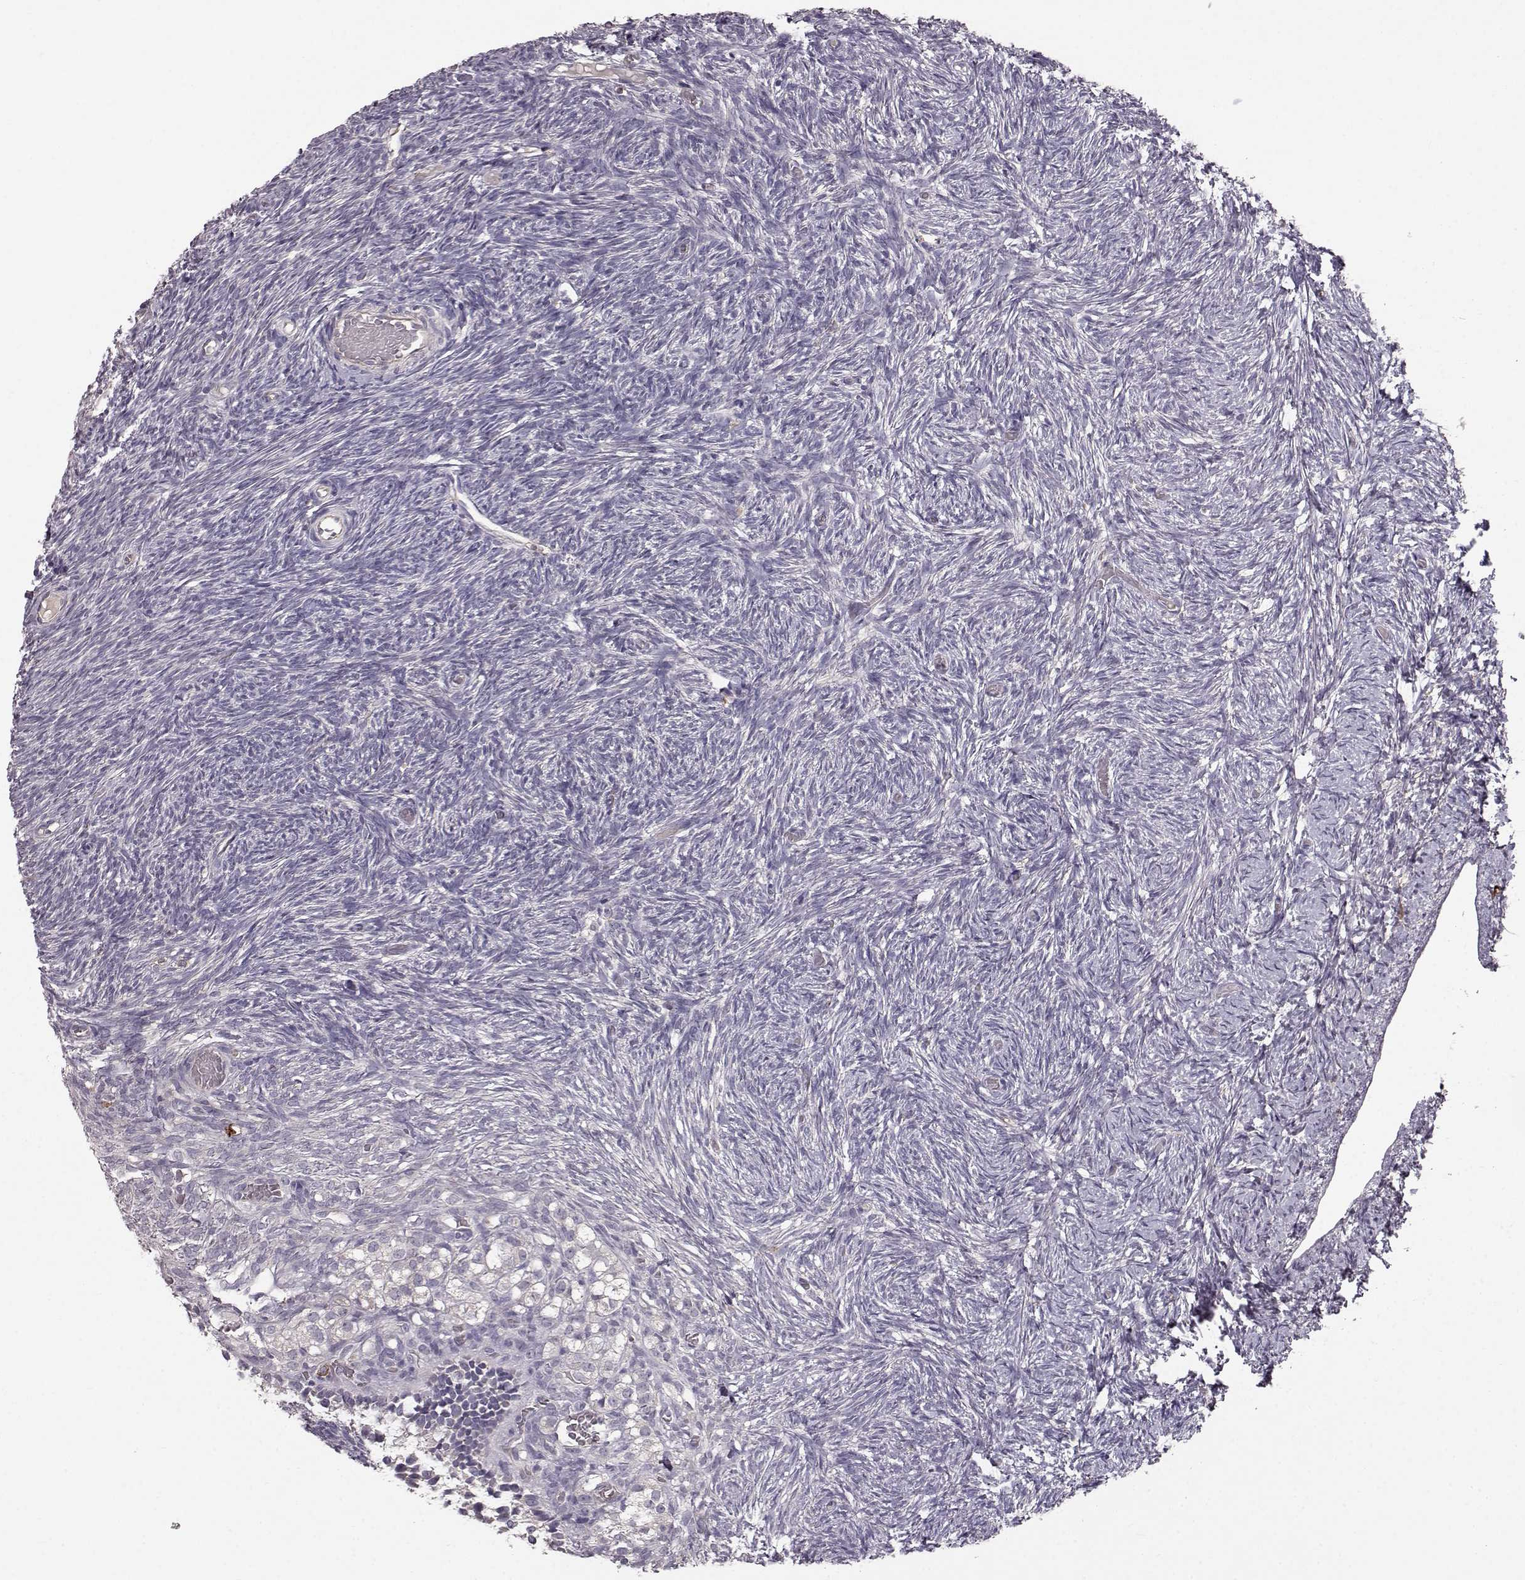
{"staining": {"intensity": "negative", "quantity": "none", "location": "none"}, "tissue": "ovary", "cell_type": "Ovarian stroma cells", "image_type": "normal", "snomed": [{"axis": "morphology", "description": "Normal tissue, NOS"}, {"axis": "topography", "description": "Ovary"}], "caption": "Immunohistochemical staining of unremarkable ovary demonstrates no significant positivity in ovarian stroma cells.", "gene": "CCNF", "patient": {"sex": "female", "age": 39}}